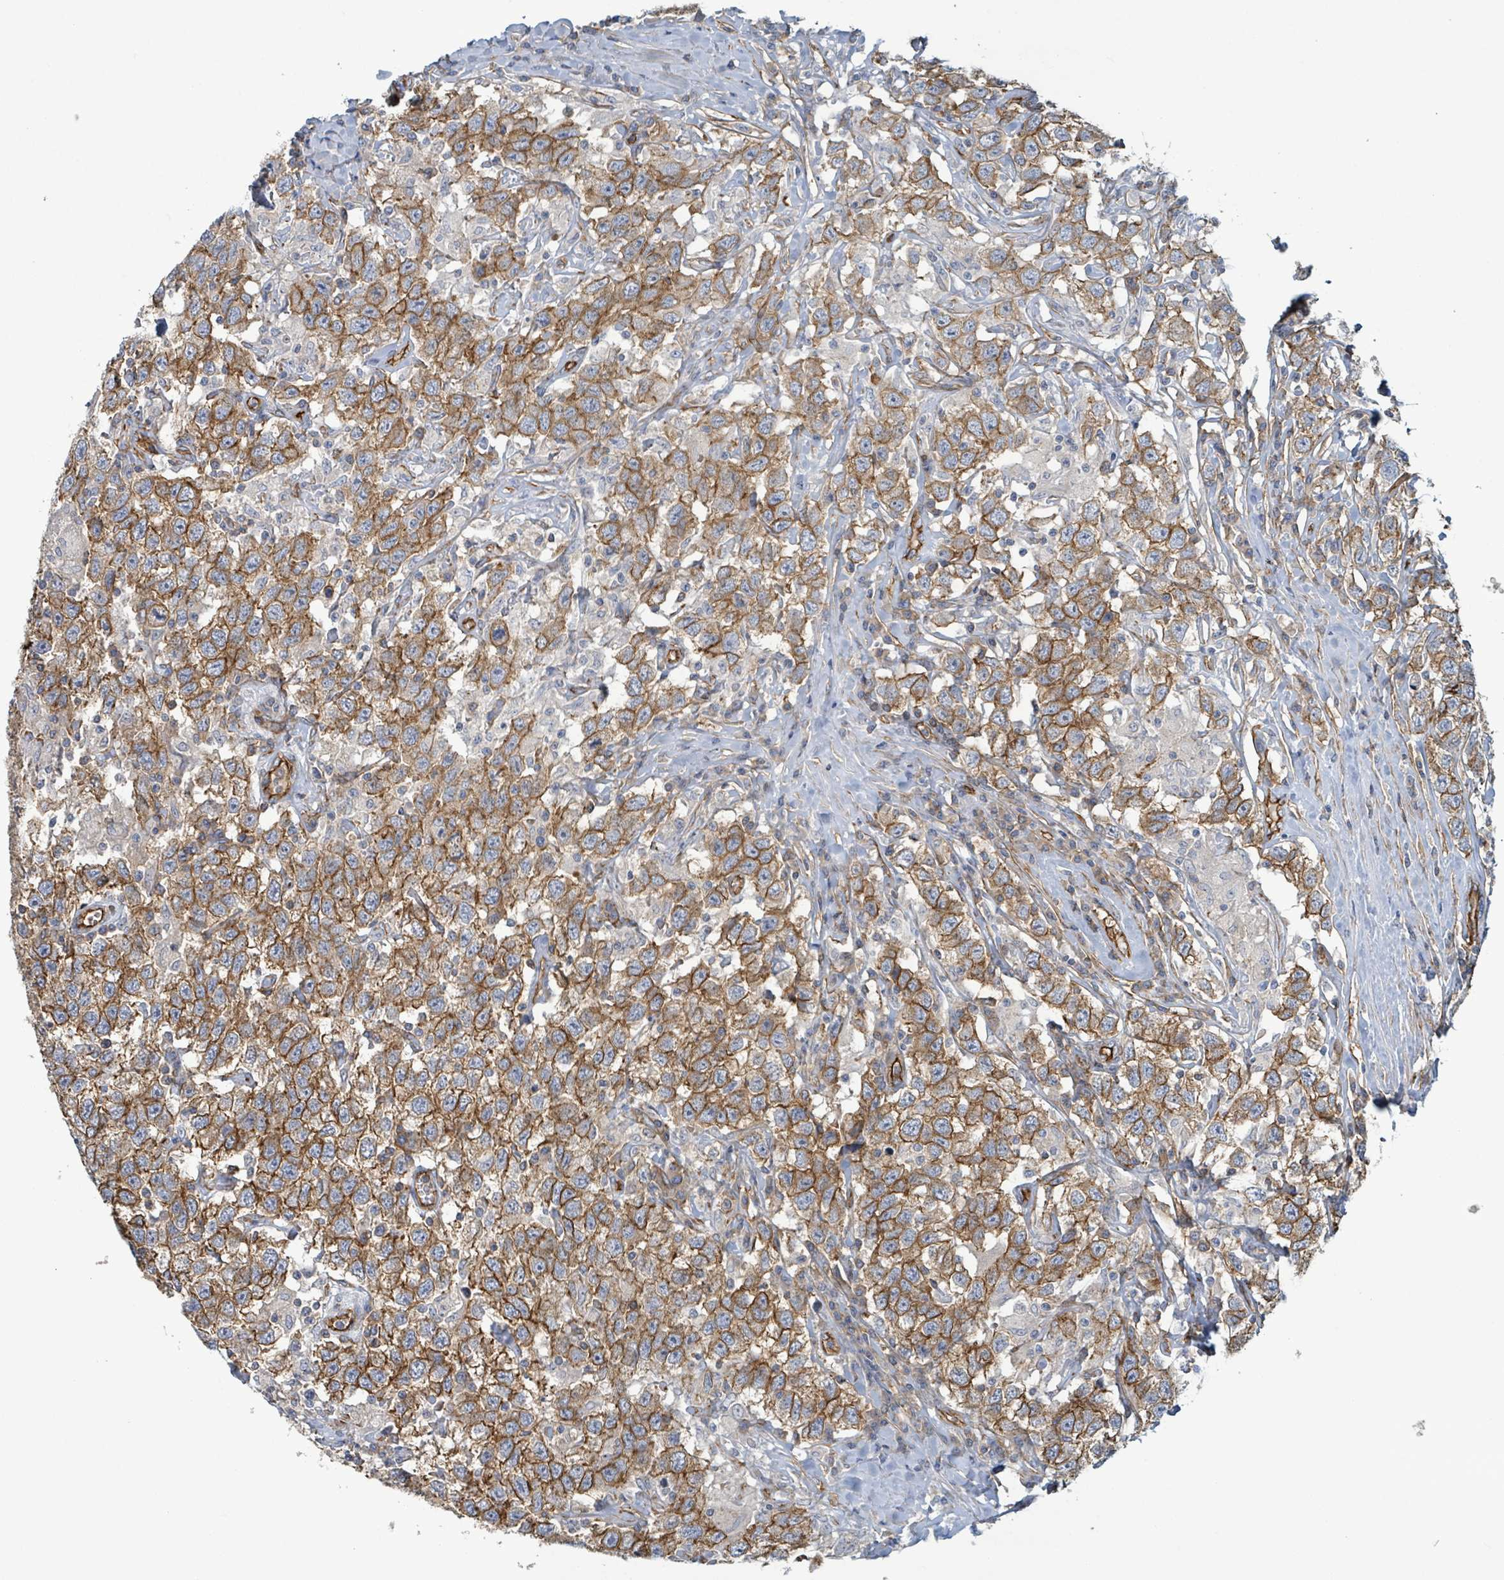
{"staining": {"intensity": "moderate", "quantity": ">75%", "location": "cytoplasmic/membranous"}, "tissue": "testis cancer", "cell_type": "Tumor cells", "image_type": "cancer", "snomed": [{"axis": "morphology", "description": "Seminoma, NOS"}, {"axis": "topography", "description": "Testis"}], "caption": "A brown stain highlights moderate cytoplasmic/membranous positivity of a protein in human testis seminoma tumor cells.", "gene": "LDOC1", "patient": {"sex": "male", "age": 41}}